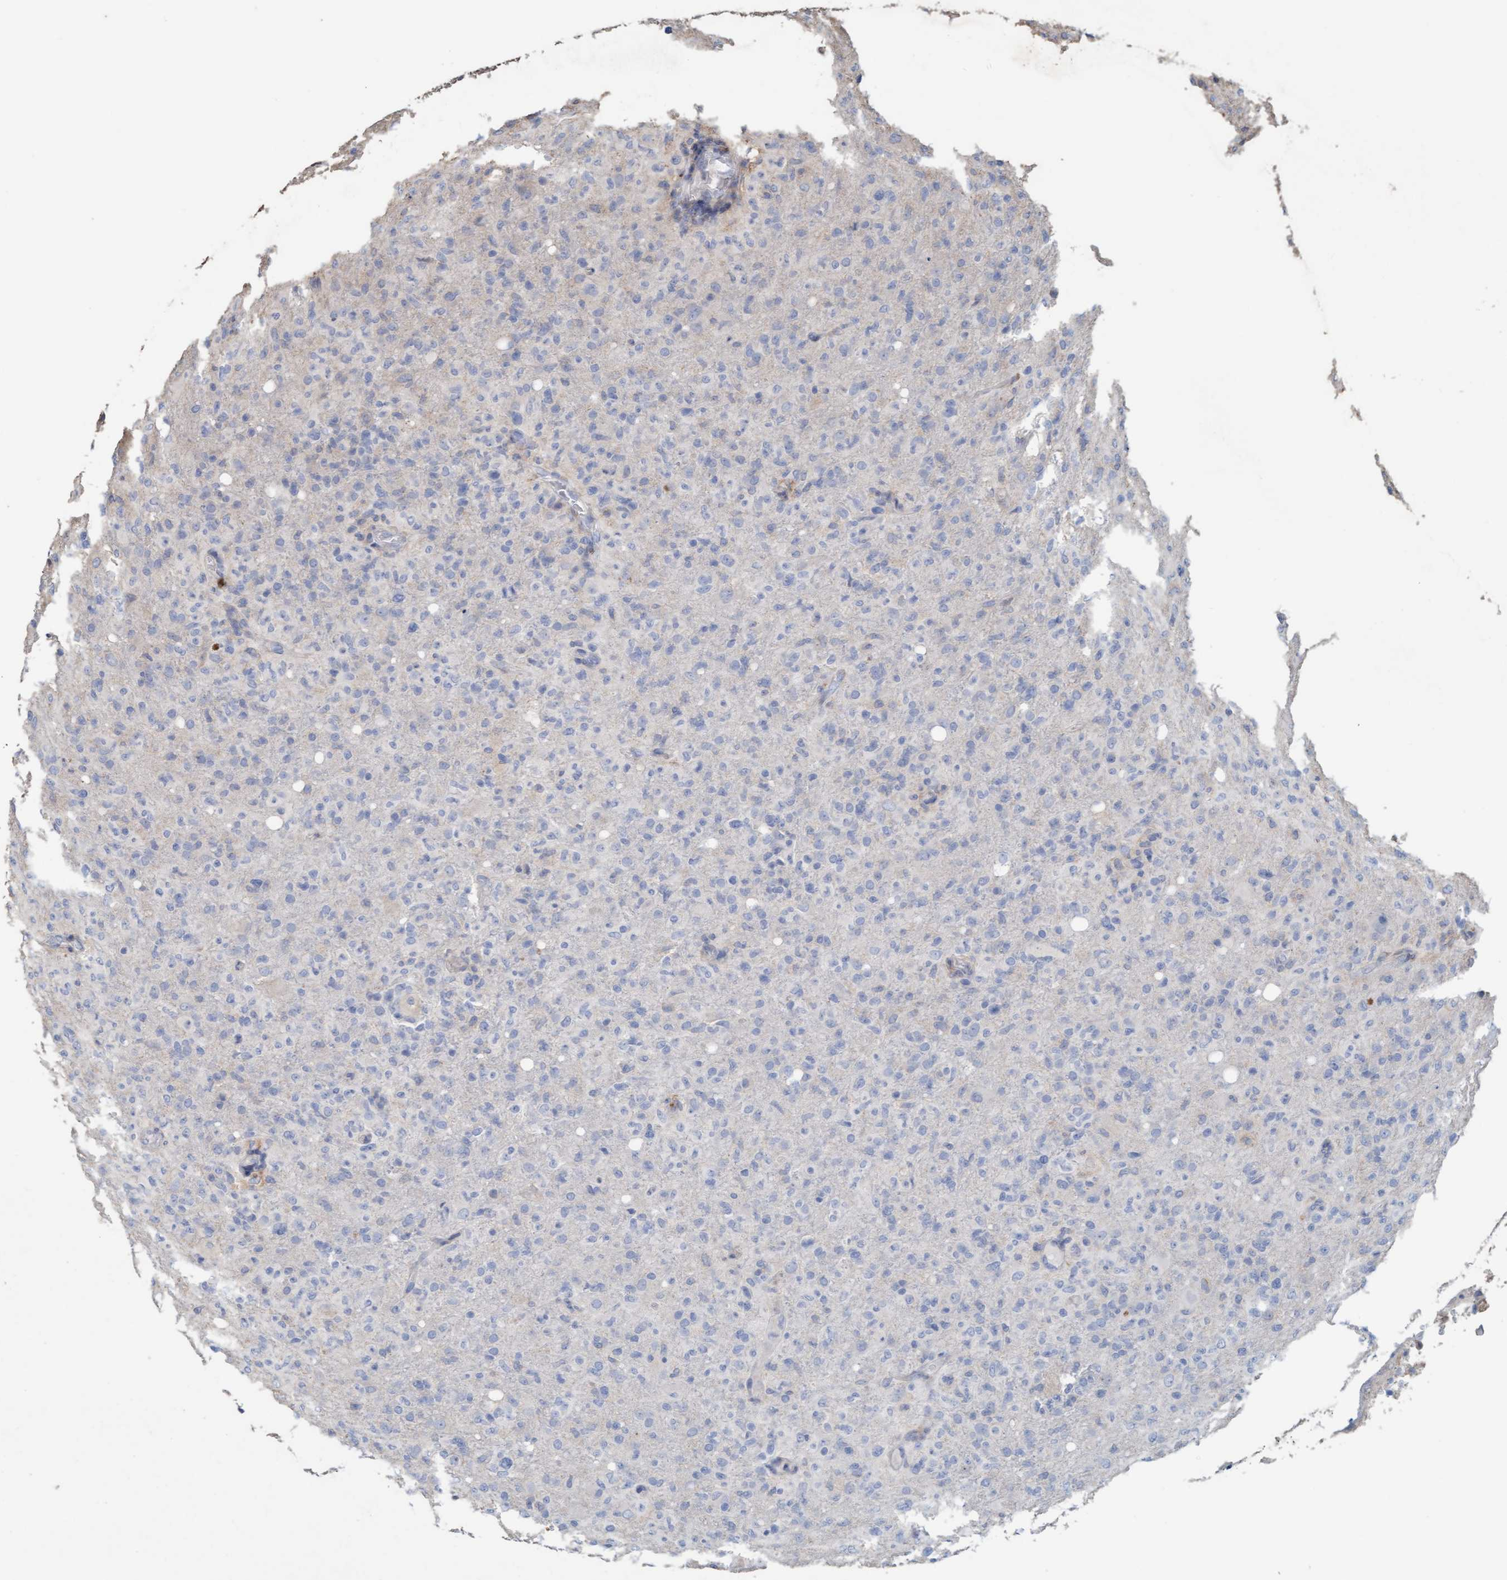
{"staining": {"intensity": "negative", "quantity": "none", "location": "none"}, "tissue": "glioma", "cell_type": "Tumor cells", "image_type": "cancer", "snomed": [{"axis": "morphology", "description": "Glioma, malignant, High grade"}, {"axis": "topography", "description": "Brain"}], "caption": "Histopathology image shows no protein staining in tumor cells of glioma tissue.", "gene": "LONRF1", "patient": {"sex": "female", "age": 57}}